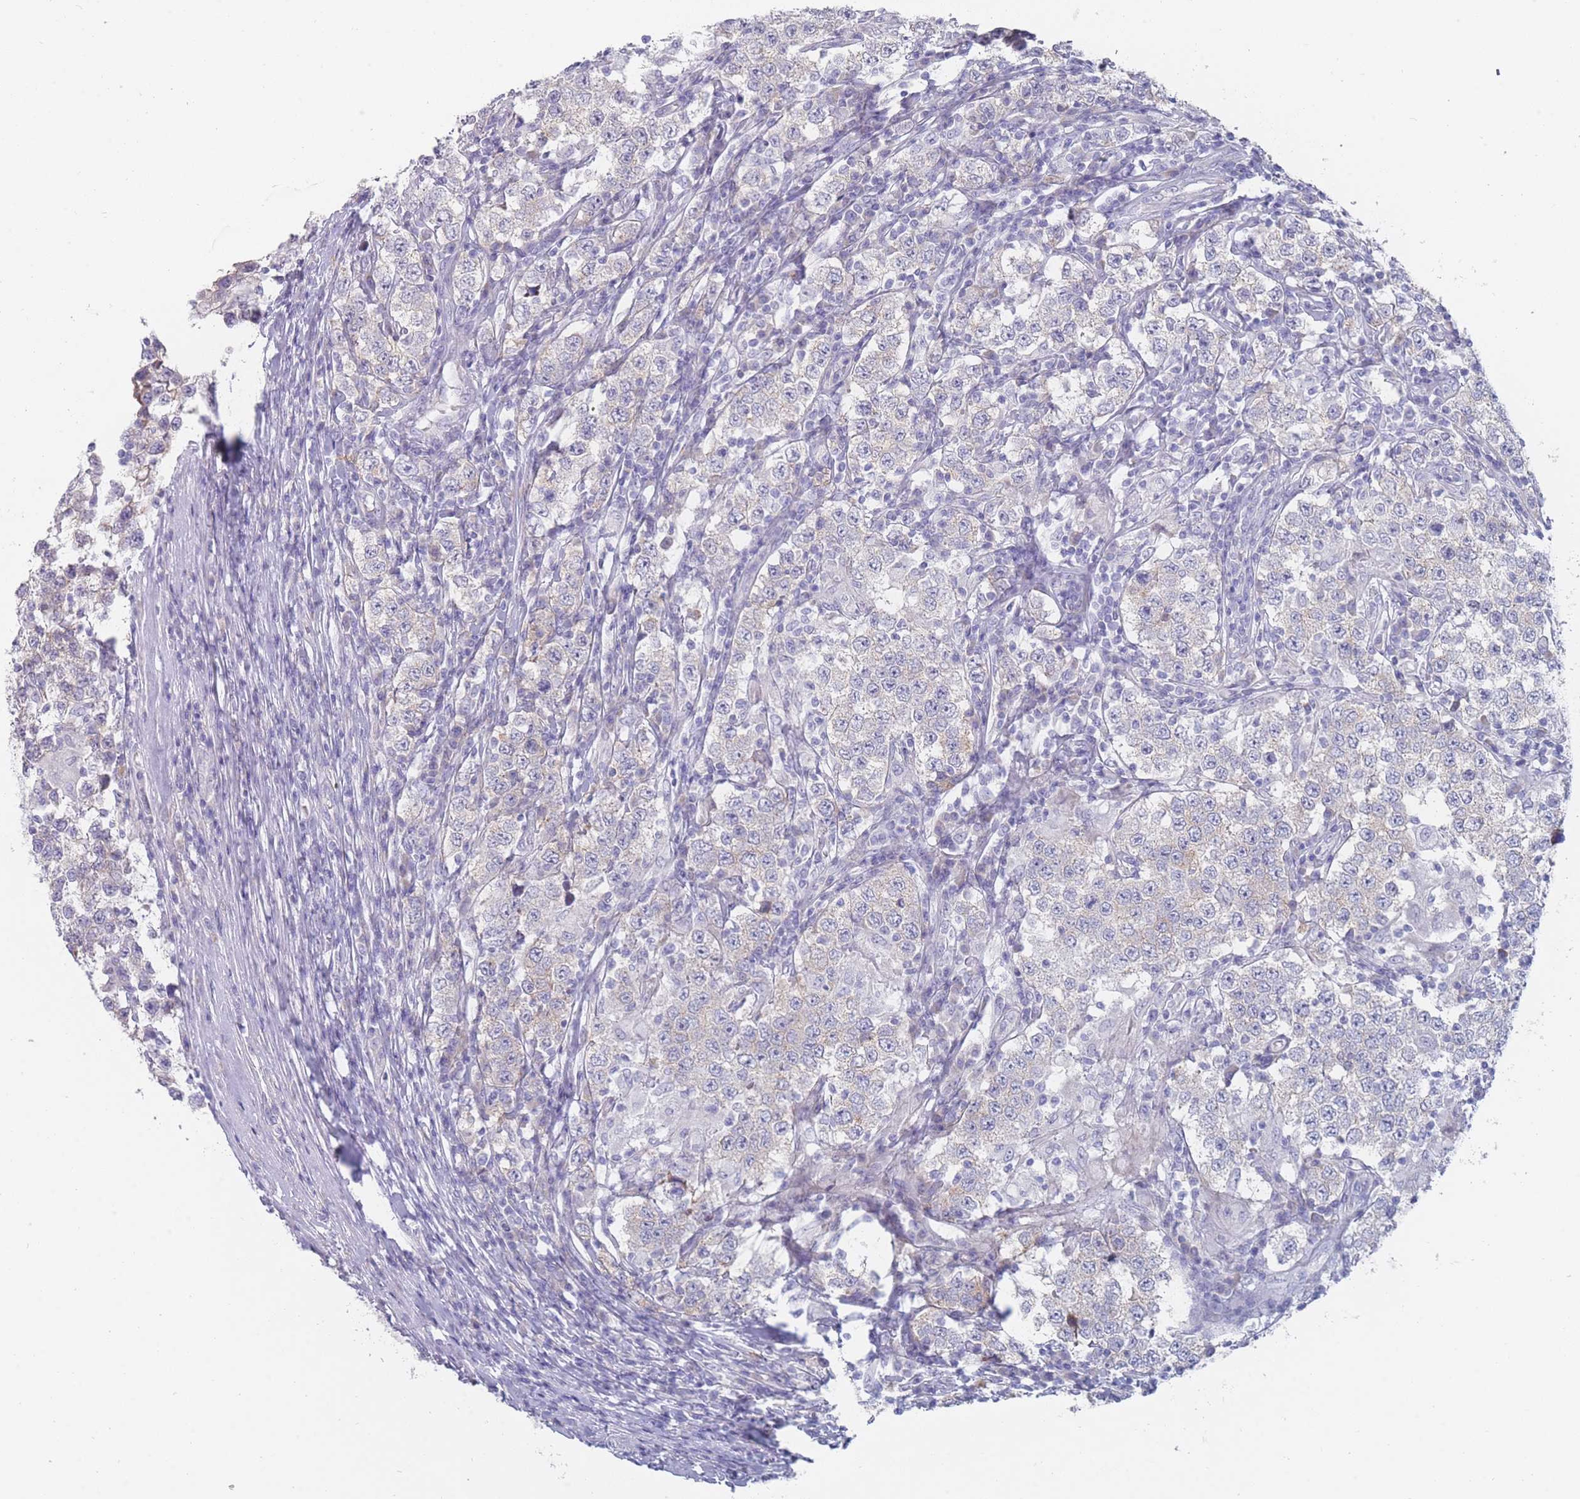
{"staining": {"intensity": "negative", "quantity": "none", "location": "none"}, "tissue": "testis cancer", "cell_type": "Tumor cells", "image_type": "cancer", "snomed": [{"axis": "morphology", "description": "Seminoma, NOS"}, {"axis": "morphology", "description": "Carcinoma, Embryonal, NOS"}, {"axis": "topography", "description": "Testis"}], "caption": "DAB immunohistochemical staining of testis embryonal carcinoma displays no significant positivity in tumor cells. The staining is performed using DAB (3,3'-diaminobenzidine) brown chromogen with nuclei counter-stained in using hematoxylin.", "gene": "PIGU", "patient": {"sex": "male", "age": 41}}